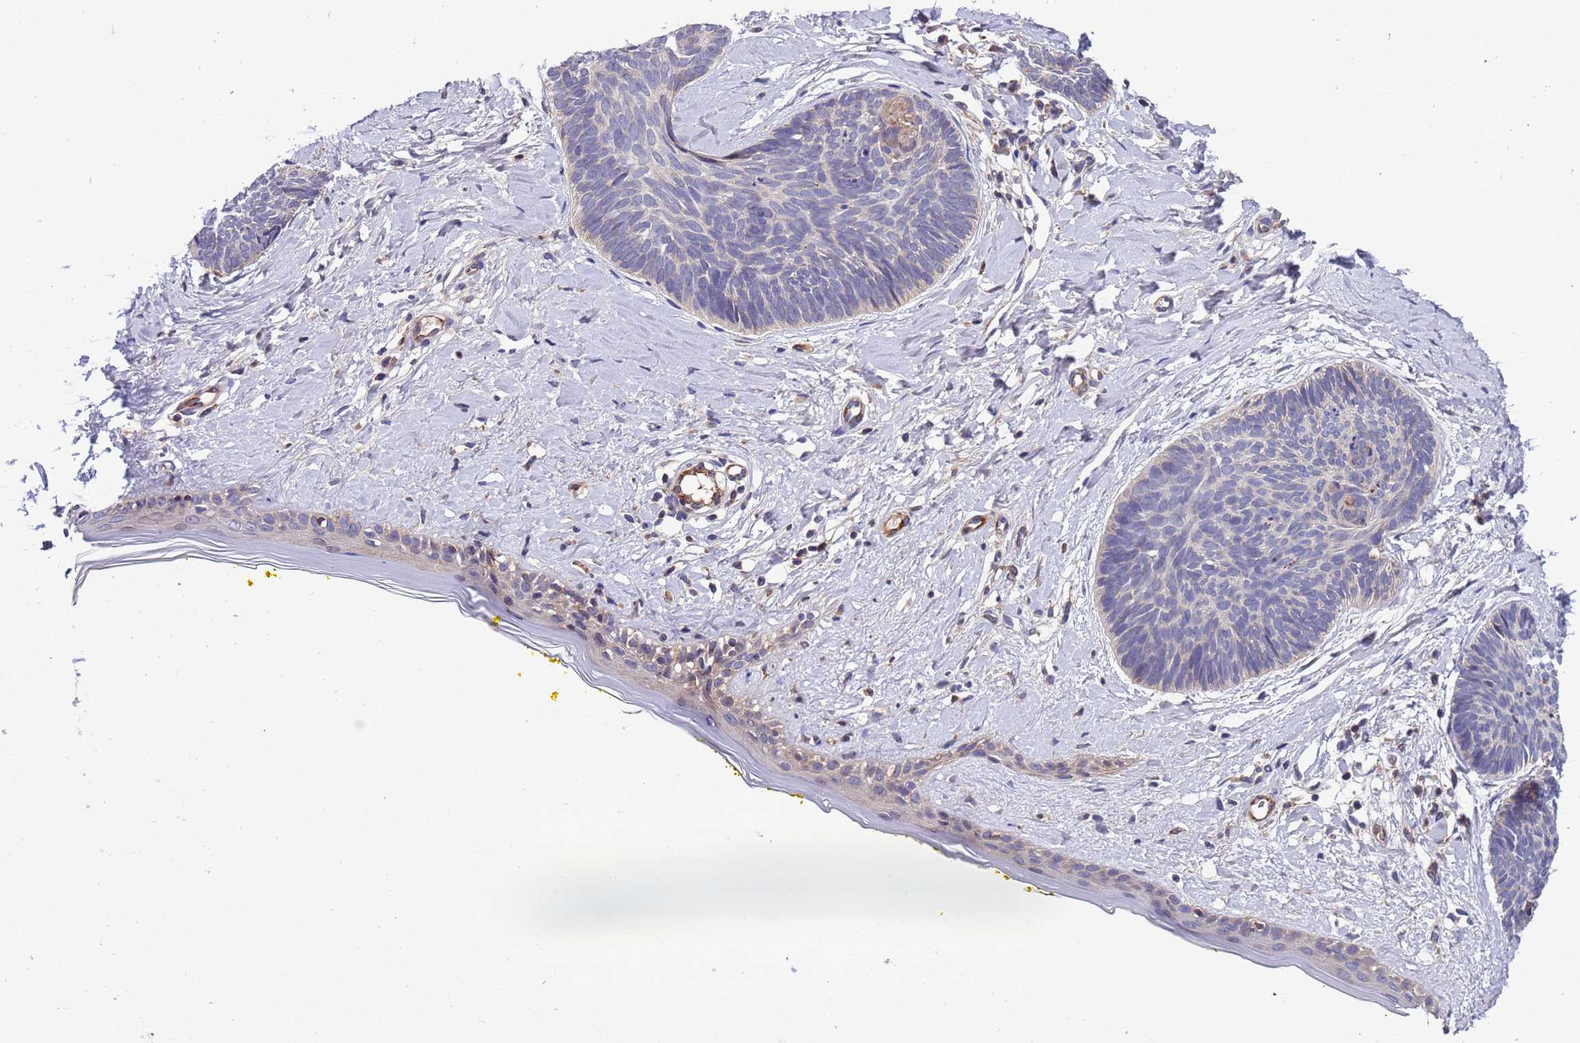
{"staining": {"intensity": "negative", "quantity": "none", "location": "none"}, "tissue": "skin cancer", "cell_type": "Tumor cells", "image_type": "cancer", "snomed": [{"axis": "morphology", "description": "Basal cell carcinoma"}, {"axis": "topography", "description": "Skin"}], "caption": "An image of skin cancer stained for a protein reveals no brown staining in tumor cells.", "gene": "PARP16", "patient": {"sex": "female", "age": 81}}